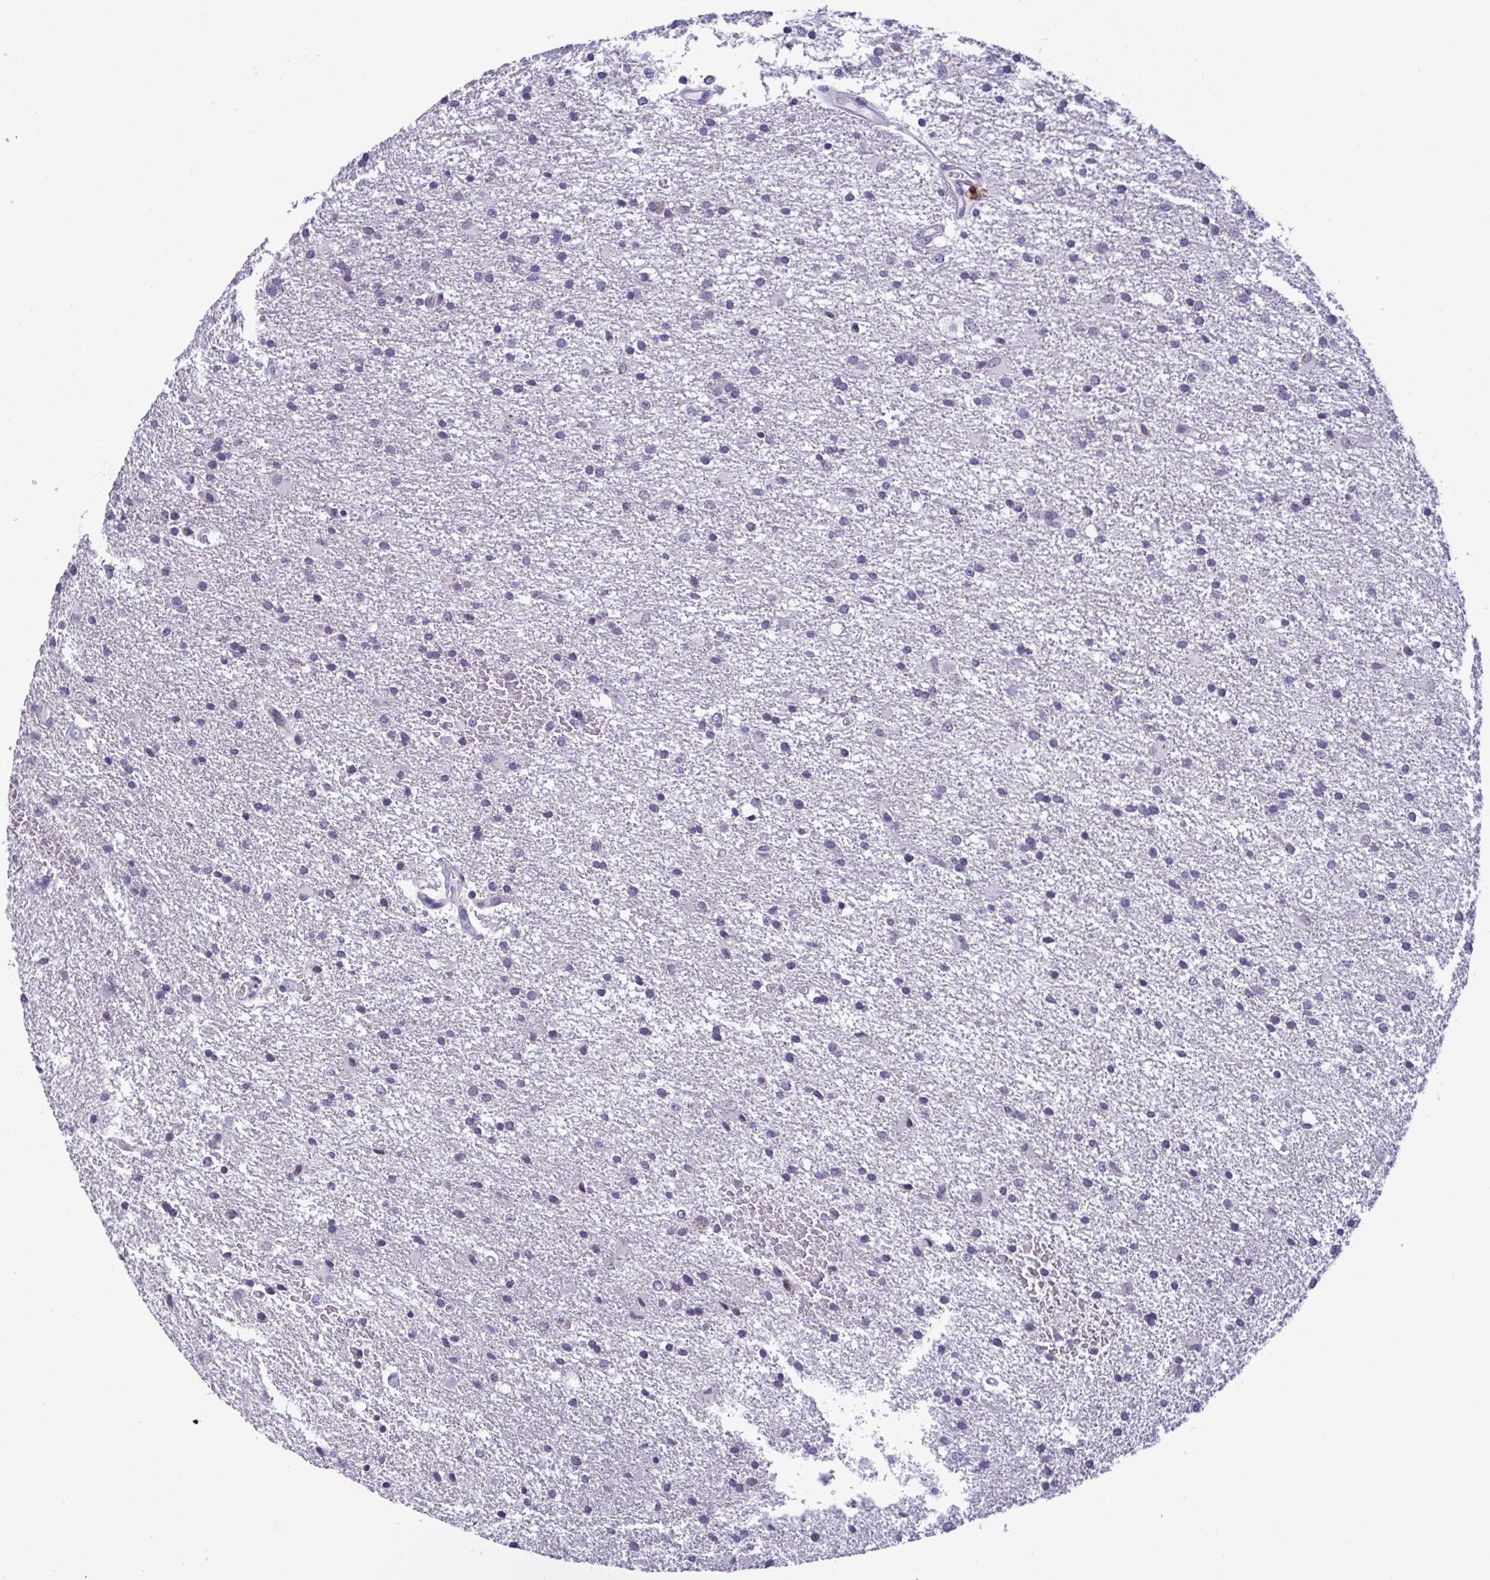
{"staining": {"intensity": "negative", "quantity": "none", "location": "none"}, "tissue": "glioma", "cell_type": "Tumor cells", "image_type": "cancer", "snomed": [{"axis": "morphology", "description": "Glioma, malignant, High grade"}, {"axis": "topography", "description": "Brain"}], "caption": "Photomicrograph shows no significant protein expression in tumor cells of malignant glioma (high-grade).", "gene": "YBX2", "patient": {"sex": "male", "age": 68}}